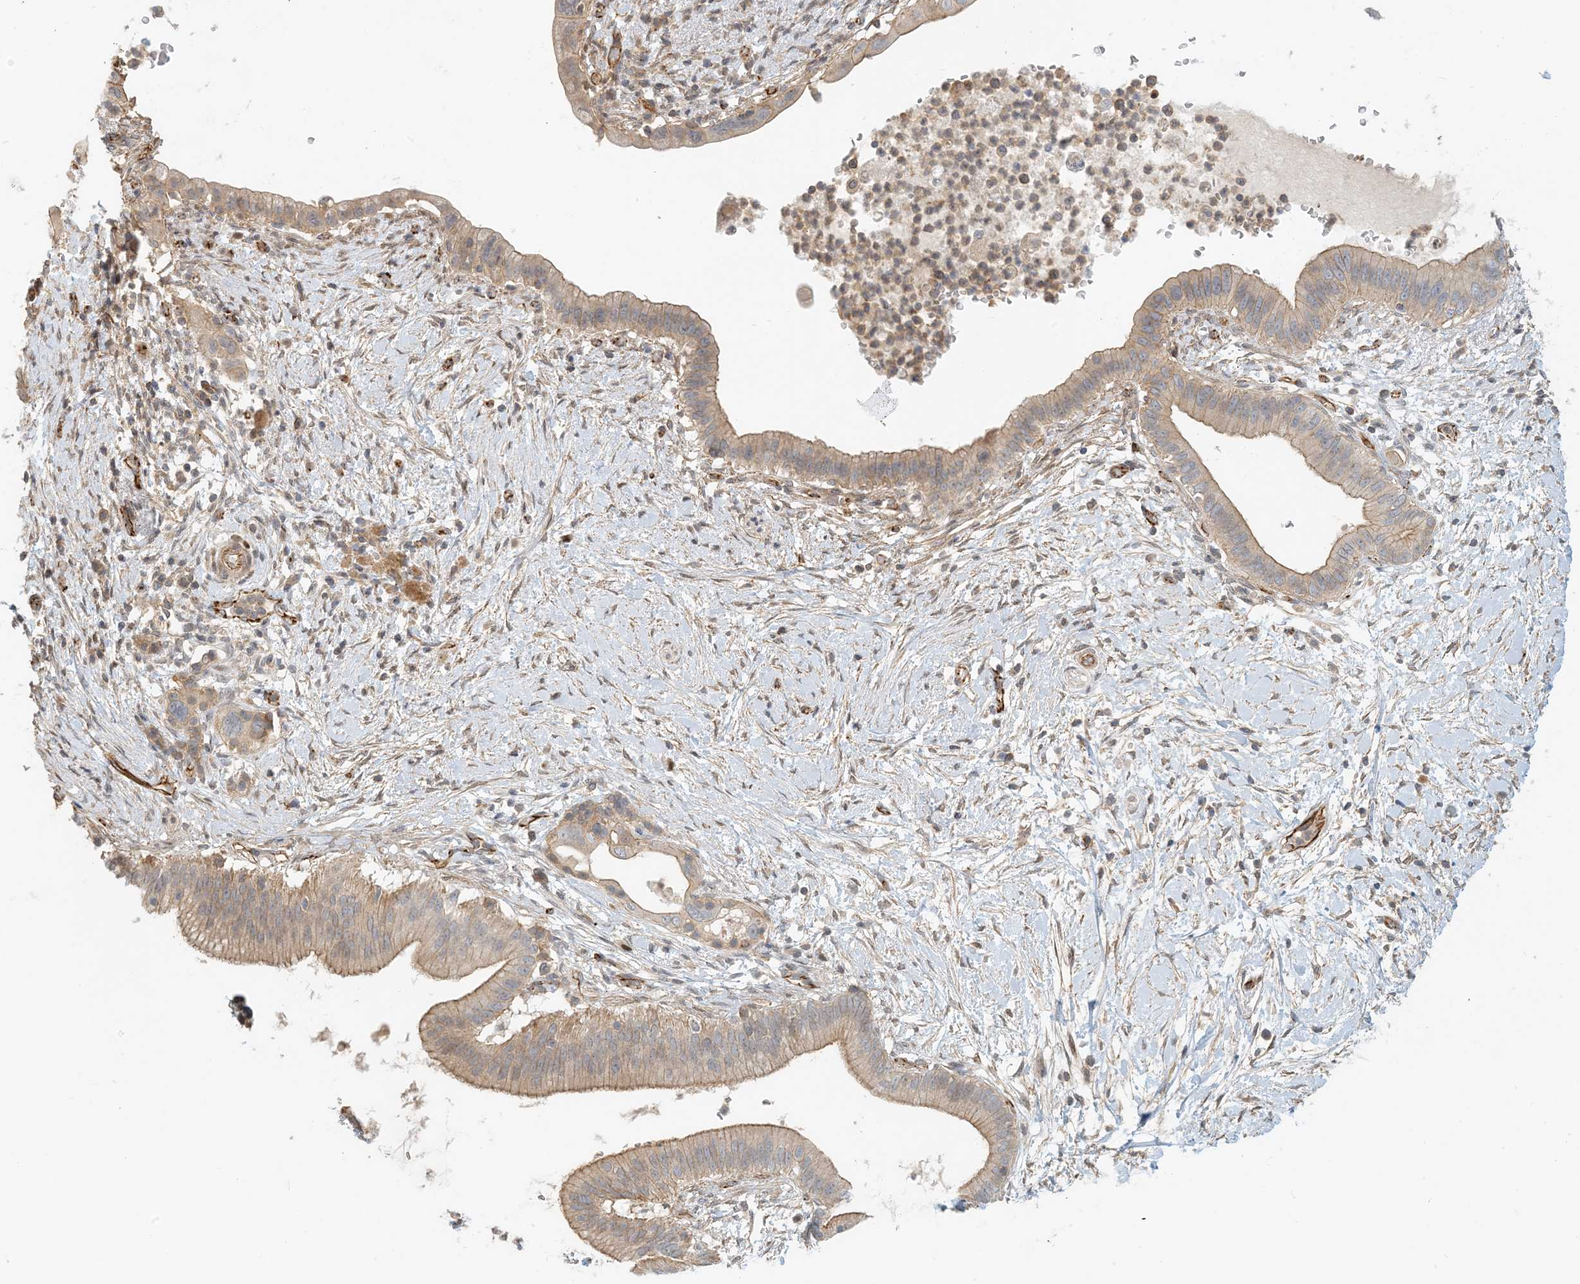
{"staining": {"intensity": "weak", "quantity": "25%-75%", "location": "cytoplasmic/membranous"}, "tissue": "pancreatic cancer", "cell_type": "Tumor cells", "image_type": "cancer", "snomed": [{"axis": "morphology", "description": "Adenocarcinoma, NOS"}, {"axis": "topography", "description": "Pancreas"}], "caption": "The micrograph reveals a brown stain indicating the presence of a protein in the cytoplasmic/membranous of tumor cells in pancreatic cancer (adenocarcinoma). Using DAB (3,3'-diaminobenzidine) (brown) and hematoxylin (blue) stains, captured at high magnification using brightfield microscopy.", "gene": "MAPKBP1", "patient": {"sex": "male", "age": 68}}